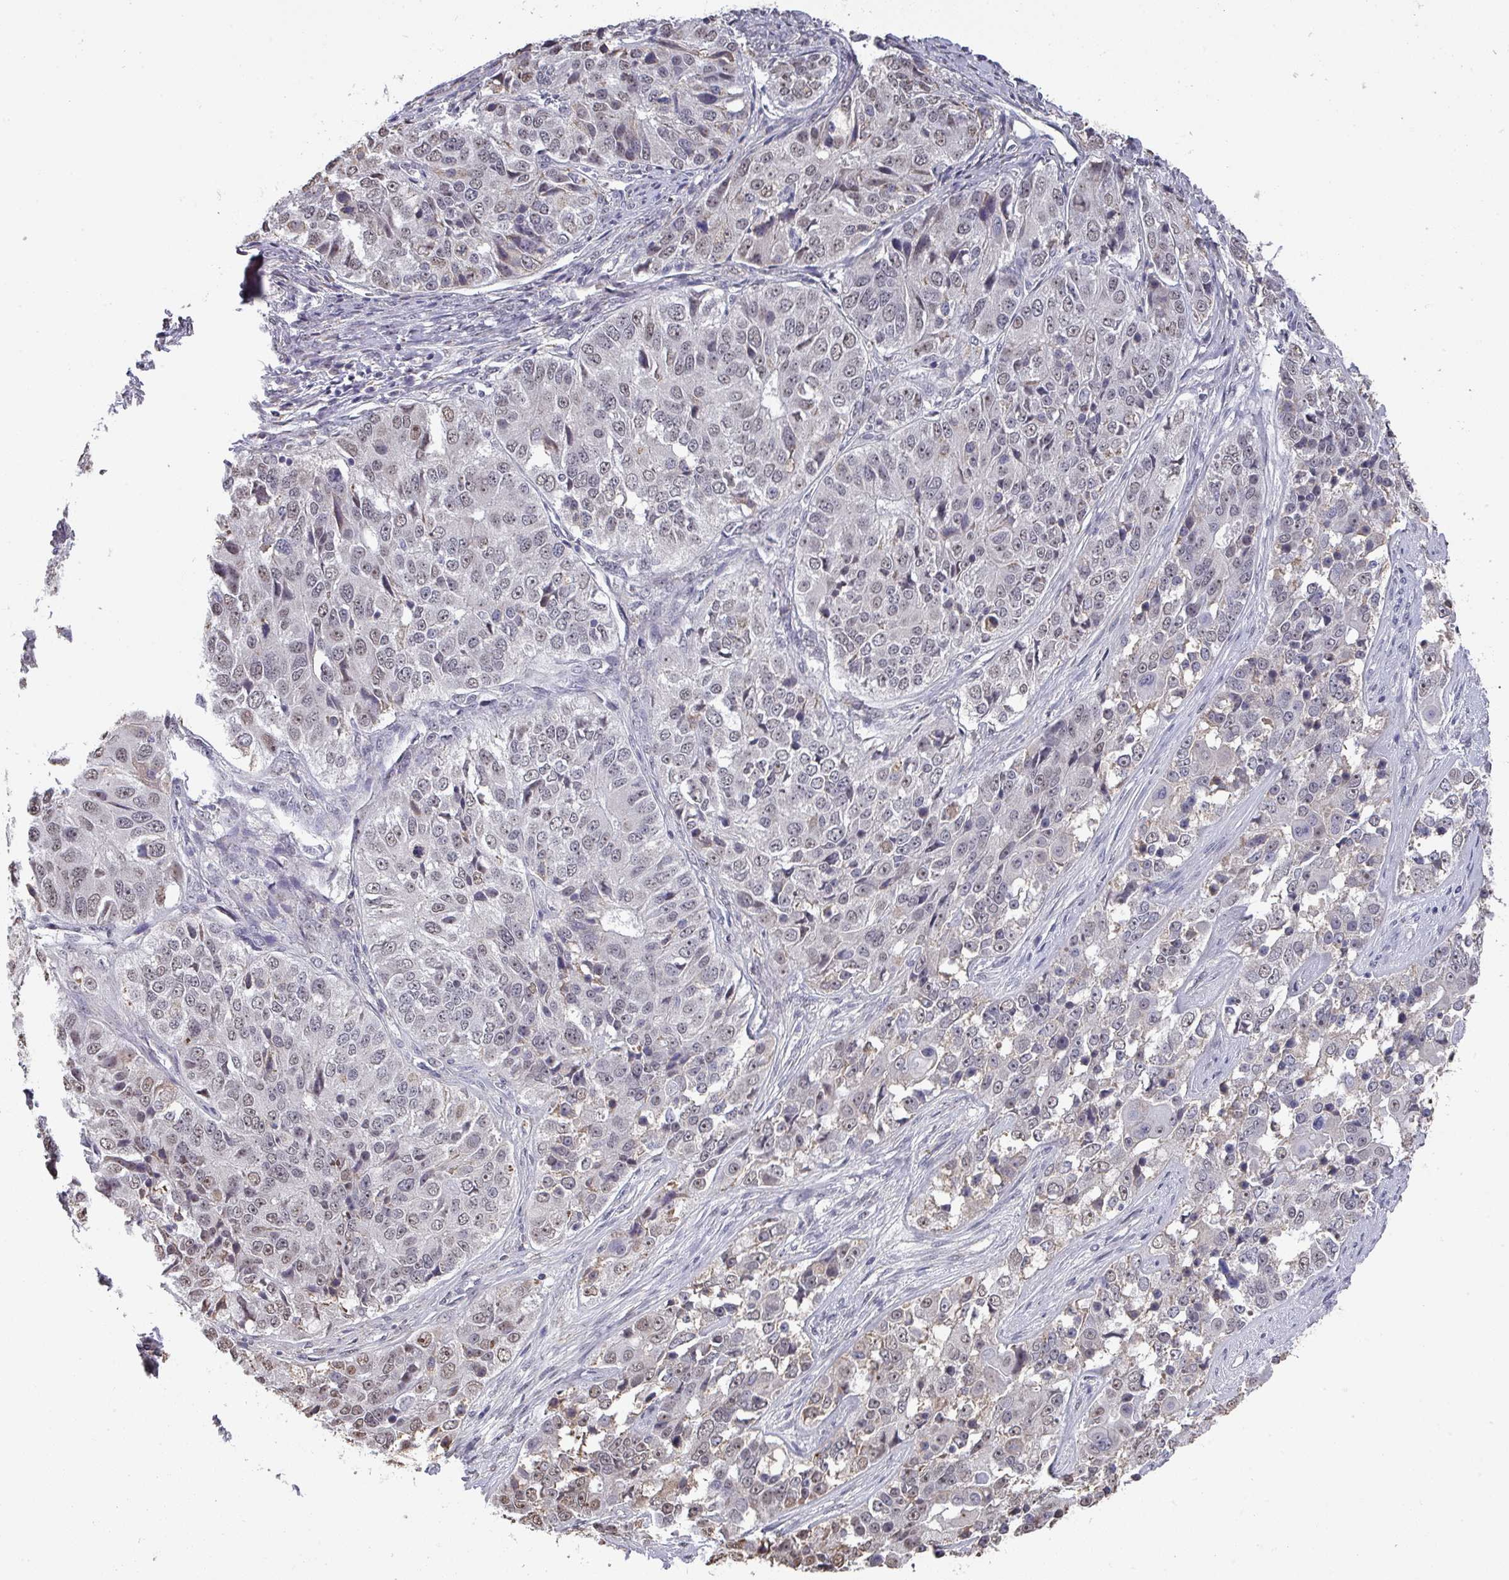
{"staining": {"intensity": "weak", "quantity": "25%-75%", "location": "nuclear"}, "tissue": "ovarian cancer", "cell_type": "Tumor cells", "image_type": "cancer", "snomed": [{"axis": "morphology", "description": "Carcinoma, endometroid"}, {"axis": "topography", "description": "Ovary"}], "caption": "Immunohistochemistry of human ovarian cancer (endometroid carcinoma) shows low levels of weak nuclear expression in approximately 25%-75% of tumor cells.", "gene": "ZNF654", "patient": {"sex": "female", "age": 51}}